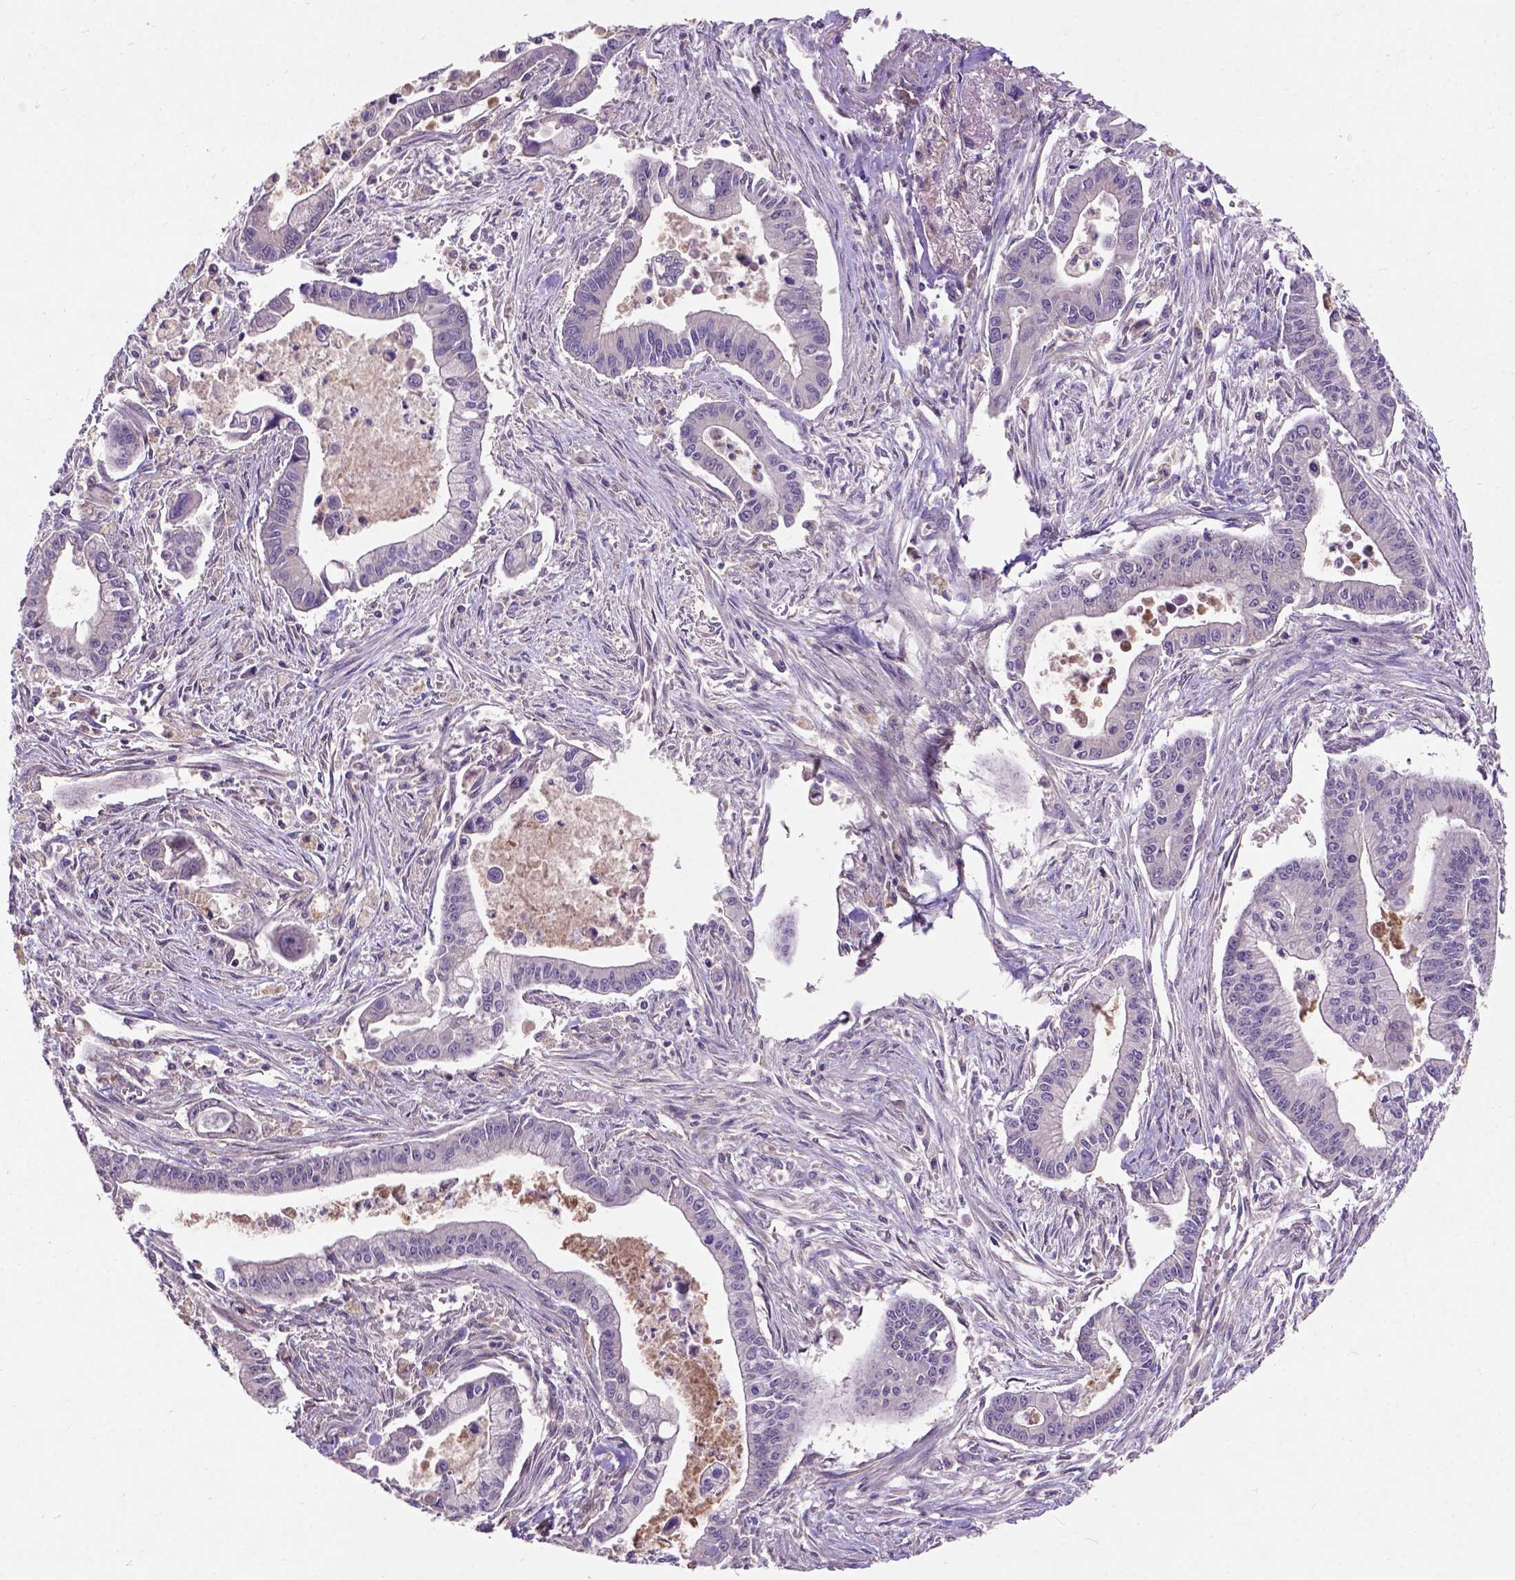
{"staining": {"intensity": "negative", "quantity": "none", "location": "none"}, "tissue": "pancreatic cancer", "cell_type": "Tumor cells", "image_type": "cancer", "snomed": [{"axis": "morphology", "description": "Adenocarcinoma, NOS"}, {"axis": "topography", "description": "Pancreas"}], "caption": "Immunohistochemistry (IHC) of pancreatic cancer exhibits no positivity in tumor cells.", "gene": "KBTBD8", "patient": {"sex": "female", "age": 65}}